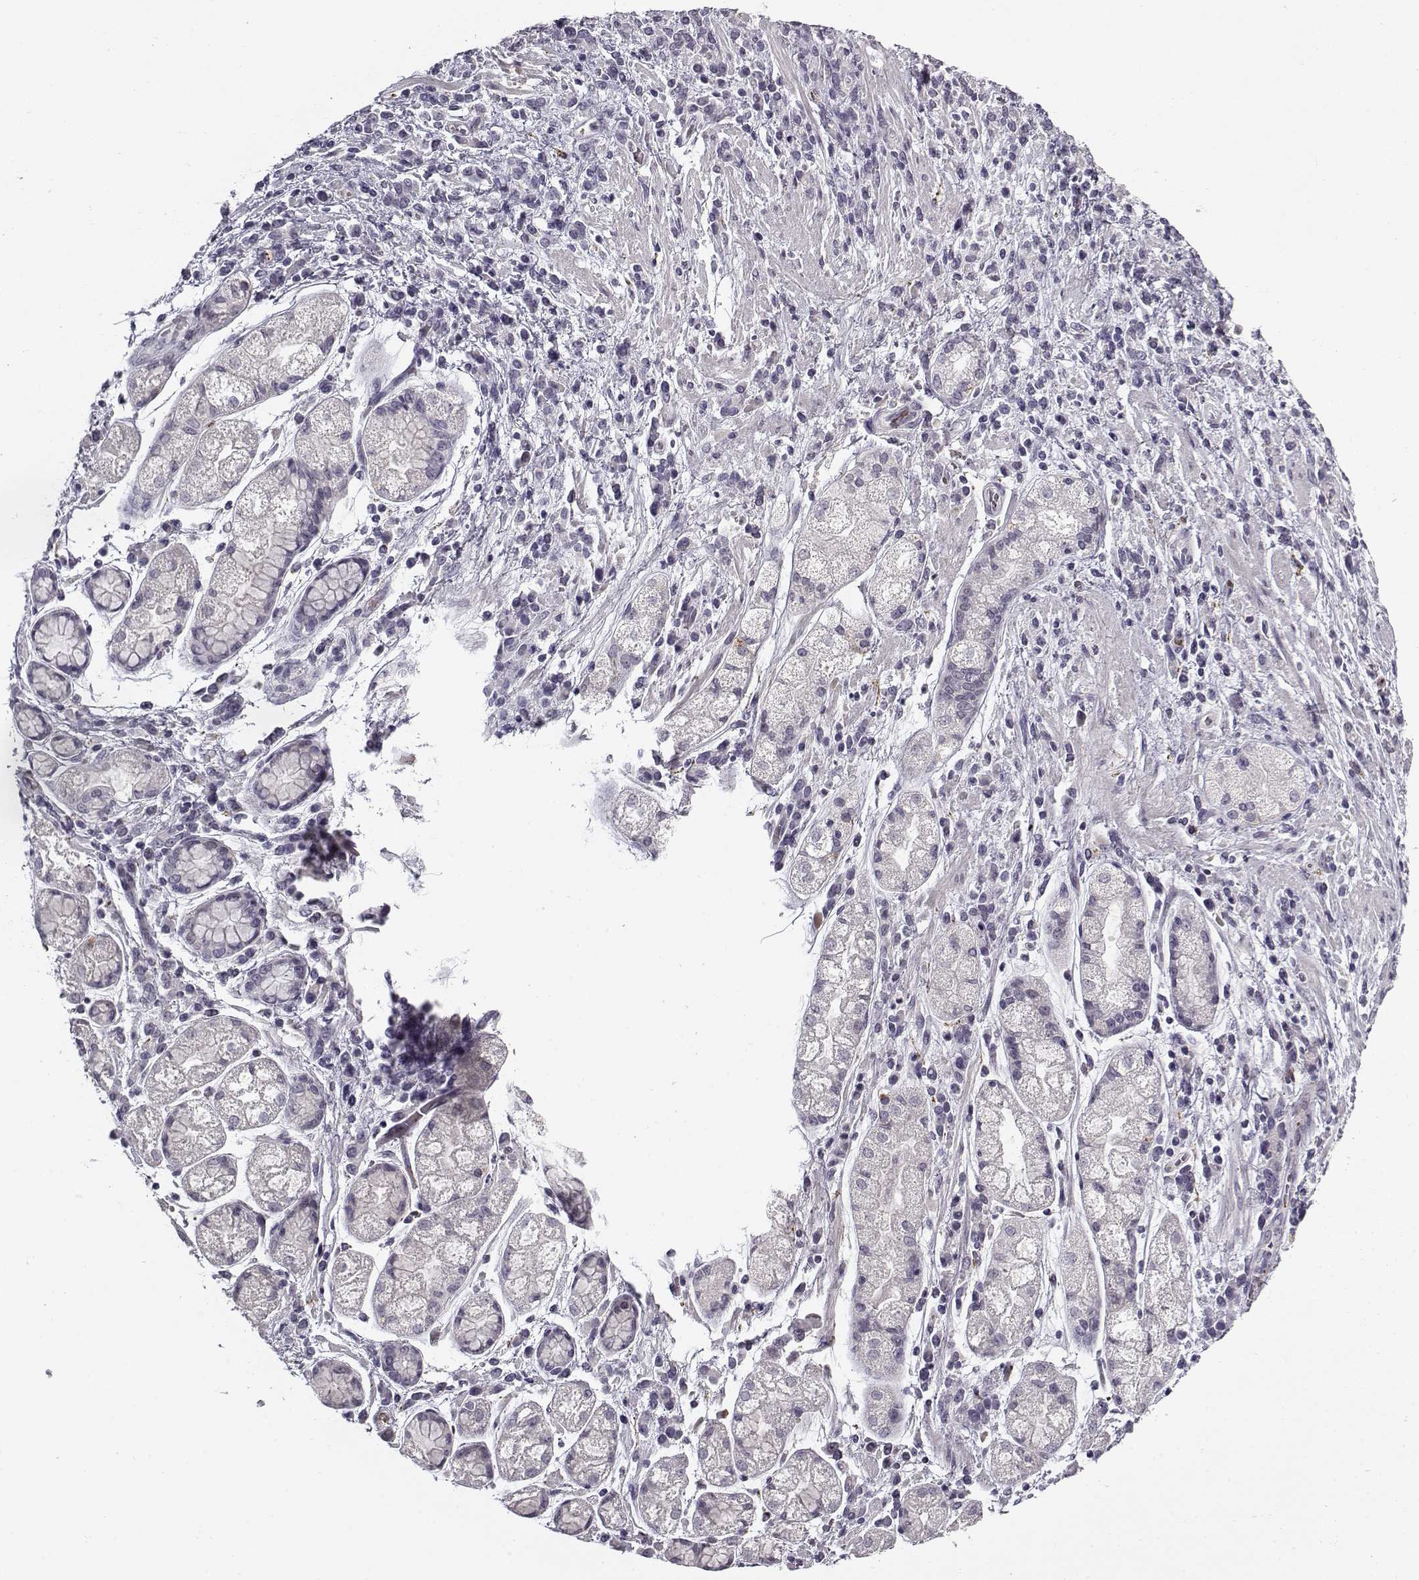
{"staining": {"intensity": "negative", "quantity": "none", "location": "none"}, "tissue": "stomach cancer", "cell_type": "Tumor cells", "image_type": "cancer", "snomed": [{"axis": "morphology", "description": "Adenocarcinoma, NOS"}, {"axis": "topography", "description": "Stomach"}], "caption": "Tumor cells show no significant protein positivity in adenocarcinoma (stomach). (Stains: DAB (3,3'-diaminobenzidine) immunohistochemistry (IHC) with hematoxylin counter stain, Microscopy: brightfield microscopy at high magnification).", "gene": "SNCA", "patient": {"sex": "female", "age": 57}}